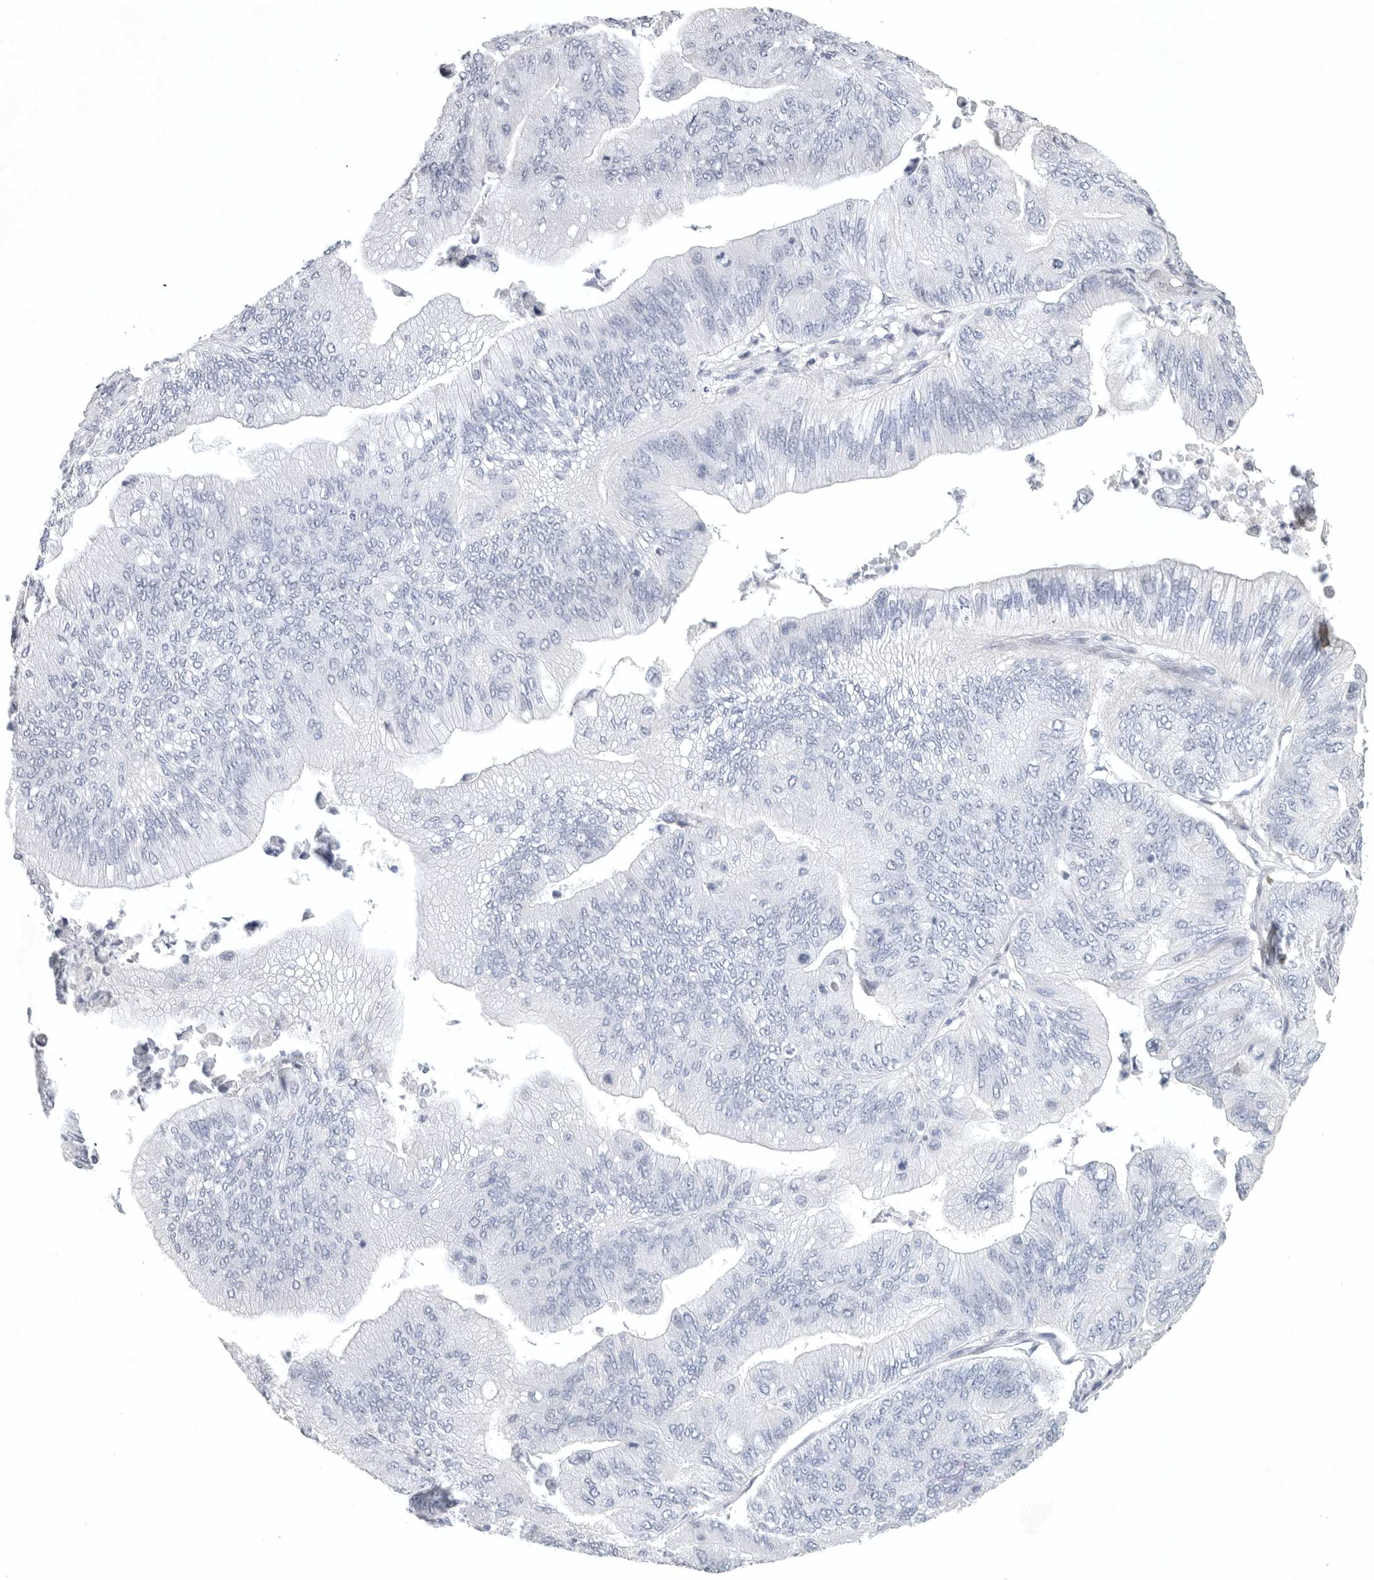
{"staining": {"intensity": "negative", "quantity": "none", "location": "none"}, "tissue": "ovarian cancer", "cell_type": "Tumor cells", "image_type": "cancer", "snomed": [{"axis": "morphology", "description": "Cystadenocarcinoma, mucinous, NOS"}, {"axis": "topography", "description": "Ovary"}], "caption": "A micrograph of human ovarian cancer is negative for staining in tumor cells.", "gene": "TNR", "patient": {"sex": "female", "age": 61}}